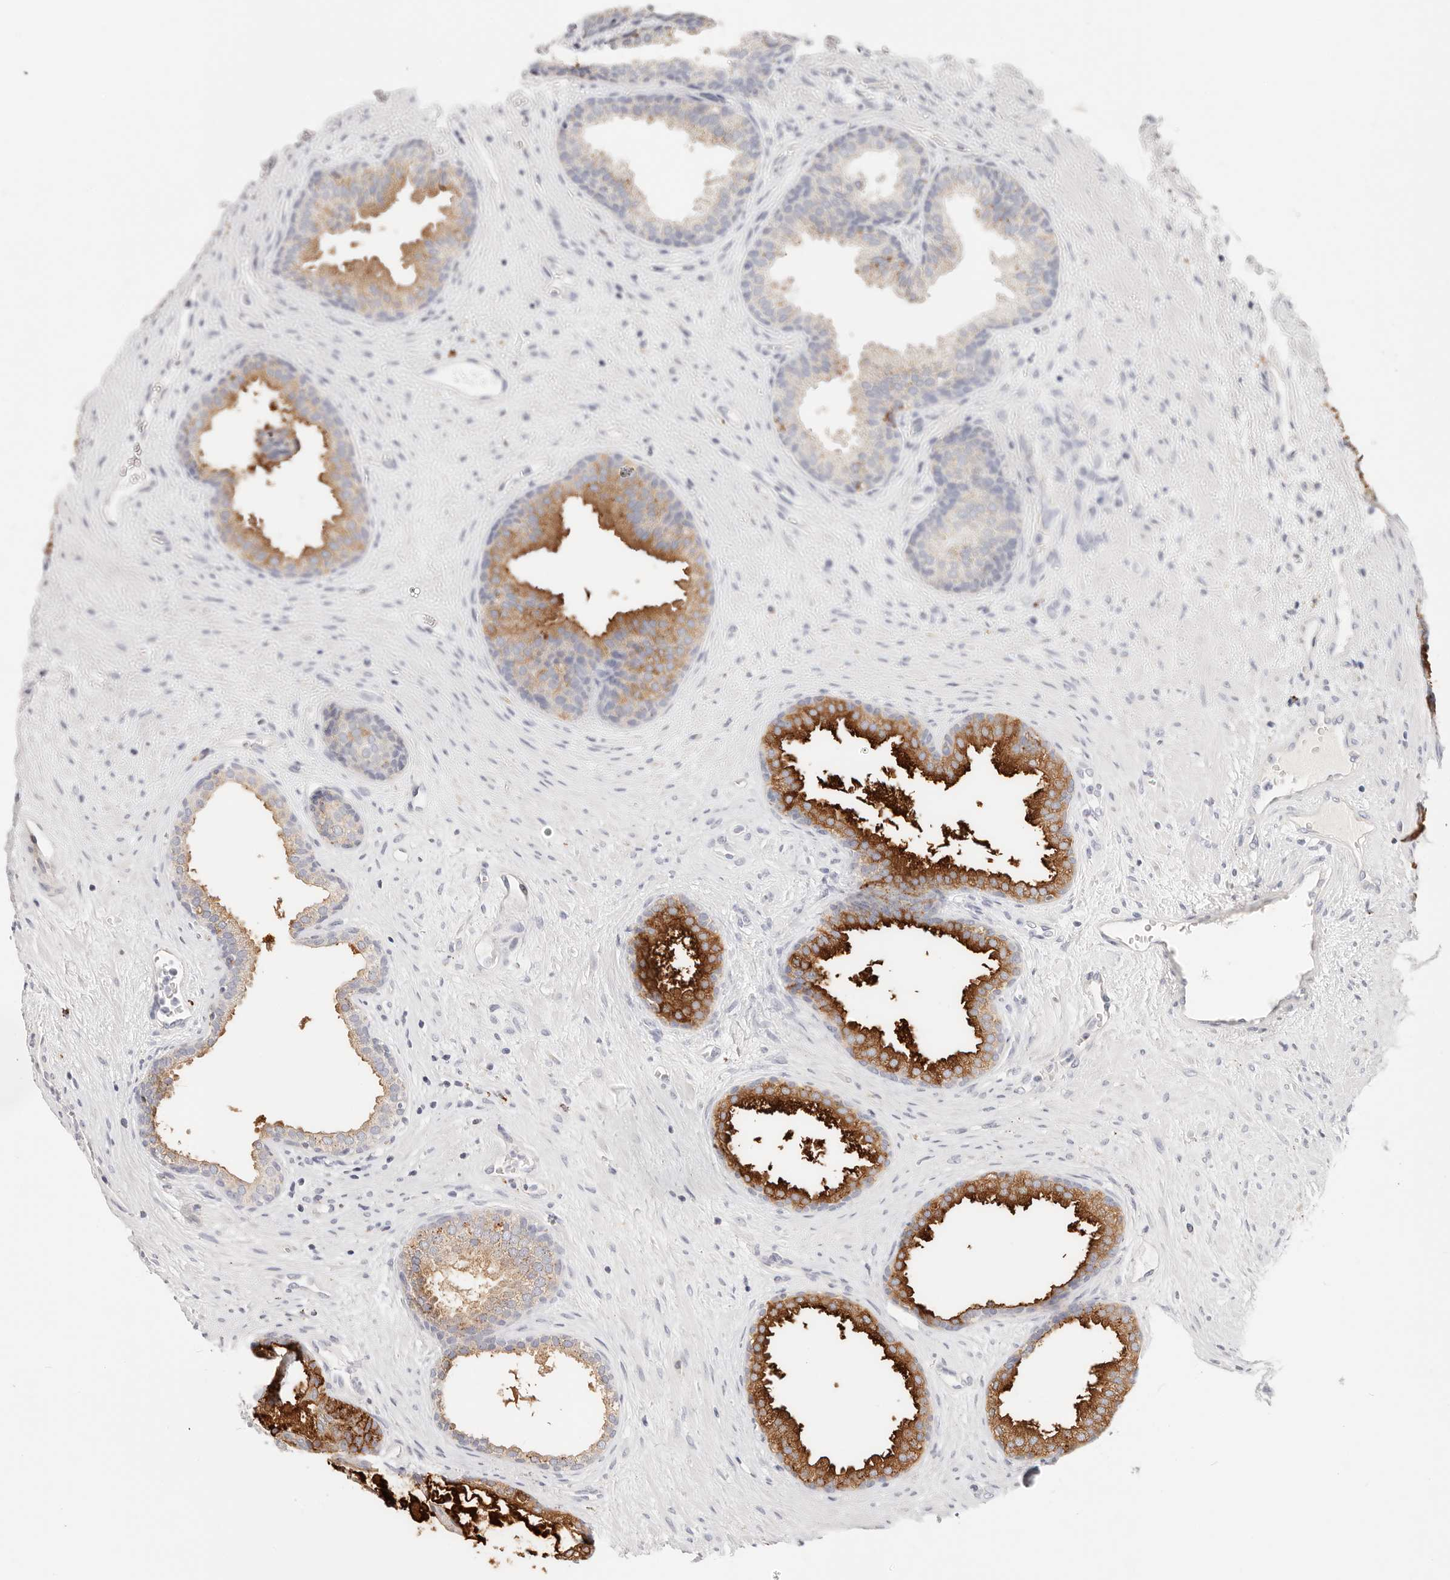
{"staining": {"intensity": "strong", "quantity": "25%-75%", "location": "cytoplasmic/membranous"}, "tissue": "prostate", "cell_type": "Glandular cells", "image_type": "normal", "snomed": [{"axis": "morphology", "description": "Normal tissue, NOS"}, {"axis": "topography", "description": "Prostate"}], "caption": "High-power microscopy captured an IHC micrograph of benign prostate, revealing strong cytoplasmic/membranous staining in about 25%-75% of glandular cells. The protein of interest is stained brown, and the nuclei are stained in blue (DAB (3,3'-diaminobenzidine) IHC with brightfield microscopy, high magnification).", "gene": "STKLD1", "patient": {"sex": "male", "age": 76}}